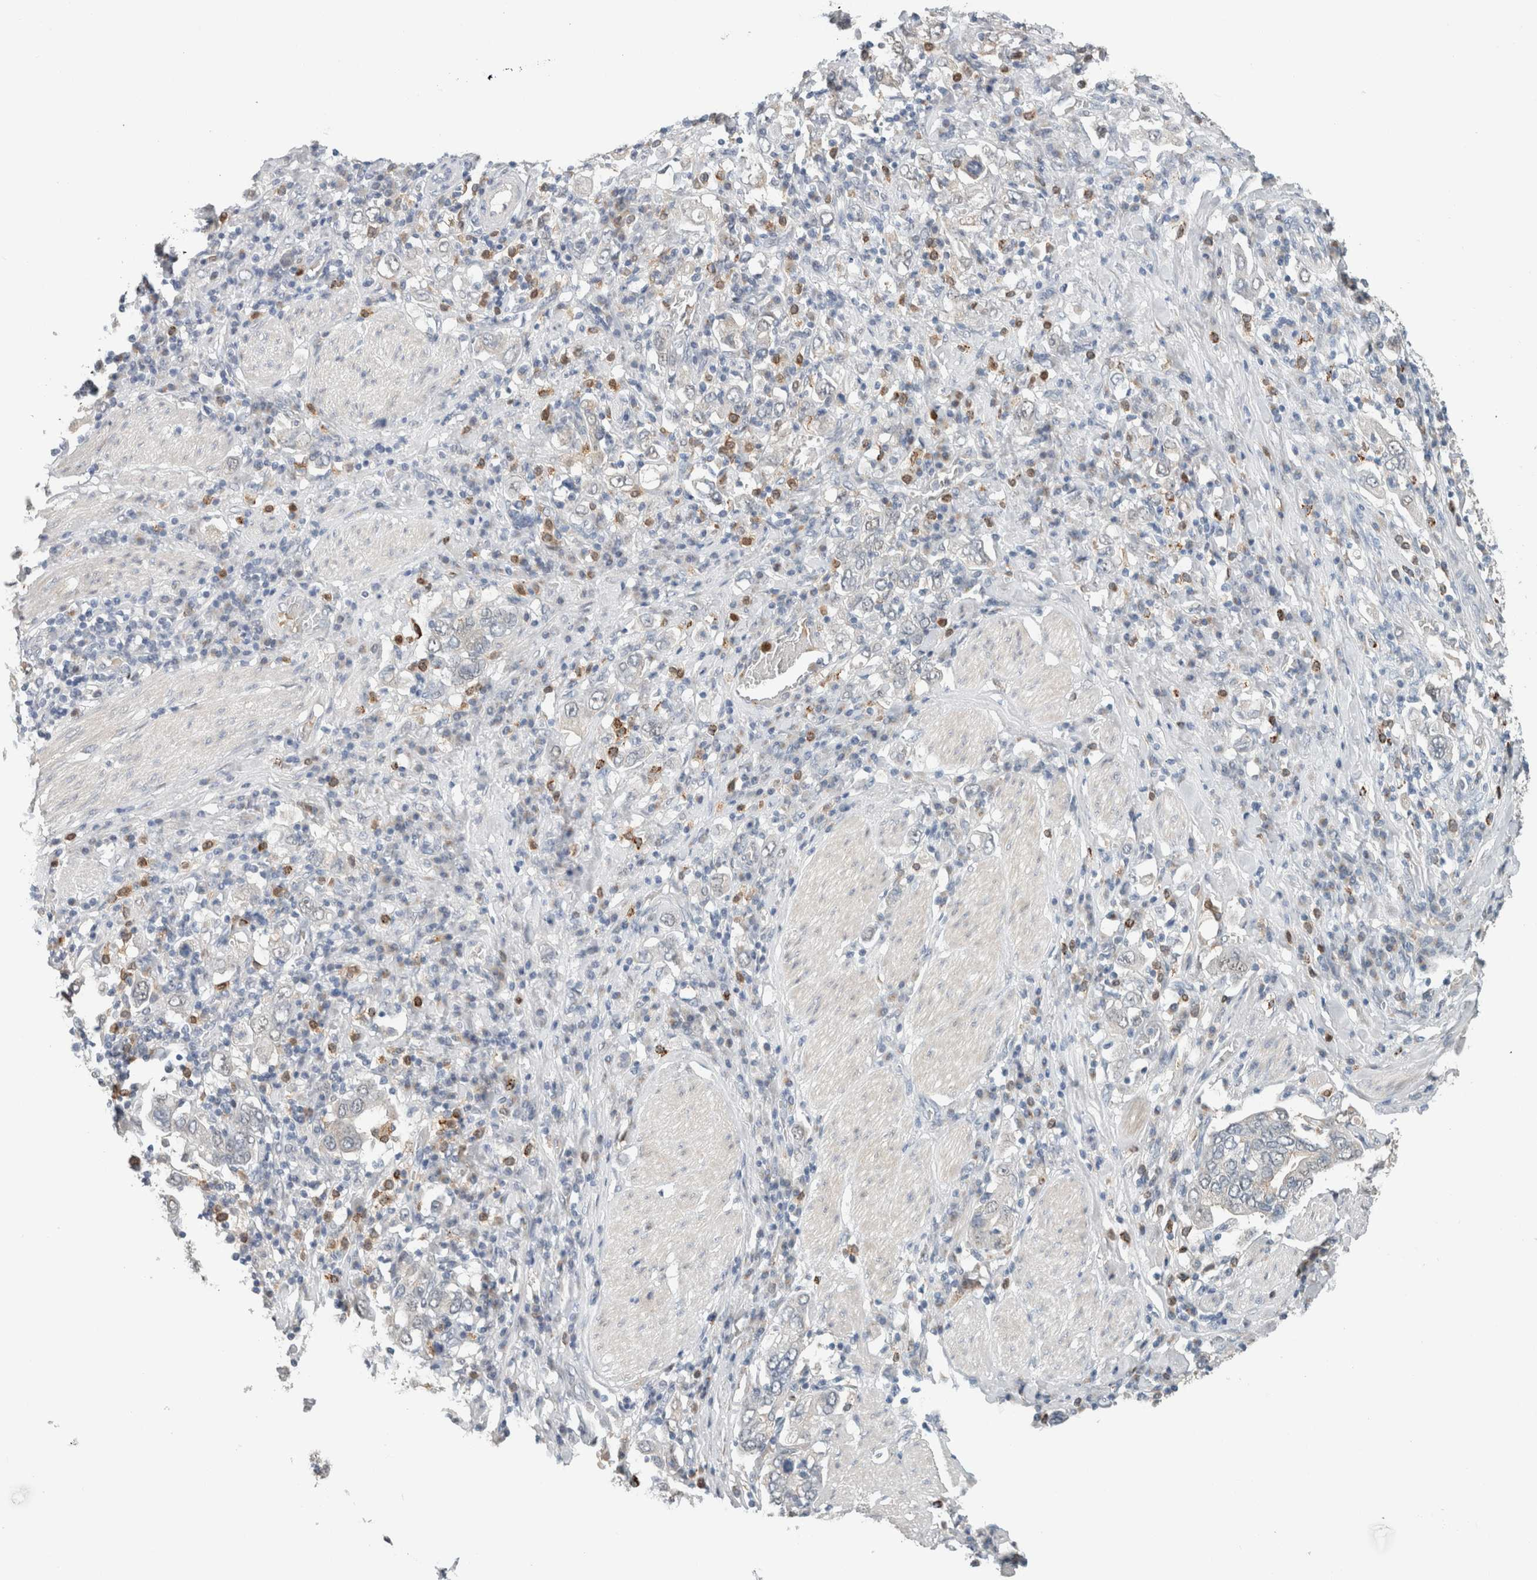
{"staining": {"intensity": "negative", "quantity": "none", "location": "none"}, "tissue": "stomach cancer", "cell_type": "Tumor cells", "image_type": "cancer", "snomed": [{"axis": "morphology", "description": "Adenocarcinoma, NOS"}, {"axis": "topography", "description": "Stomach, upper"}], "caption": "There is no significant expression in tumor cells of adenocarcinoma (stomach).", "gene": "CRAT", "patient": {"sex": "male", "age": 62}}